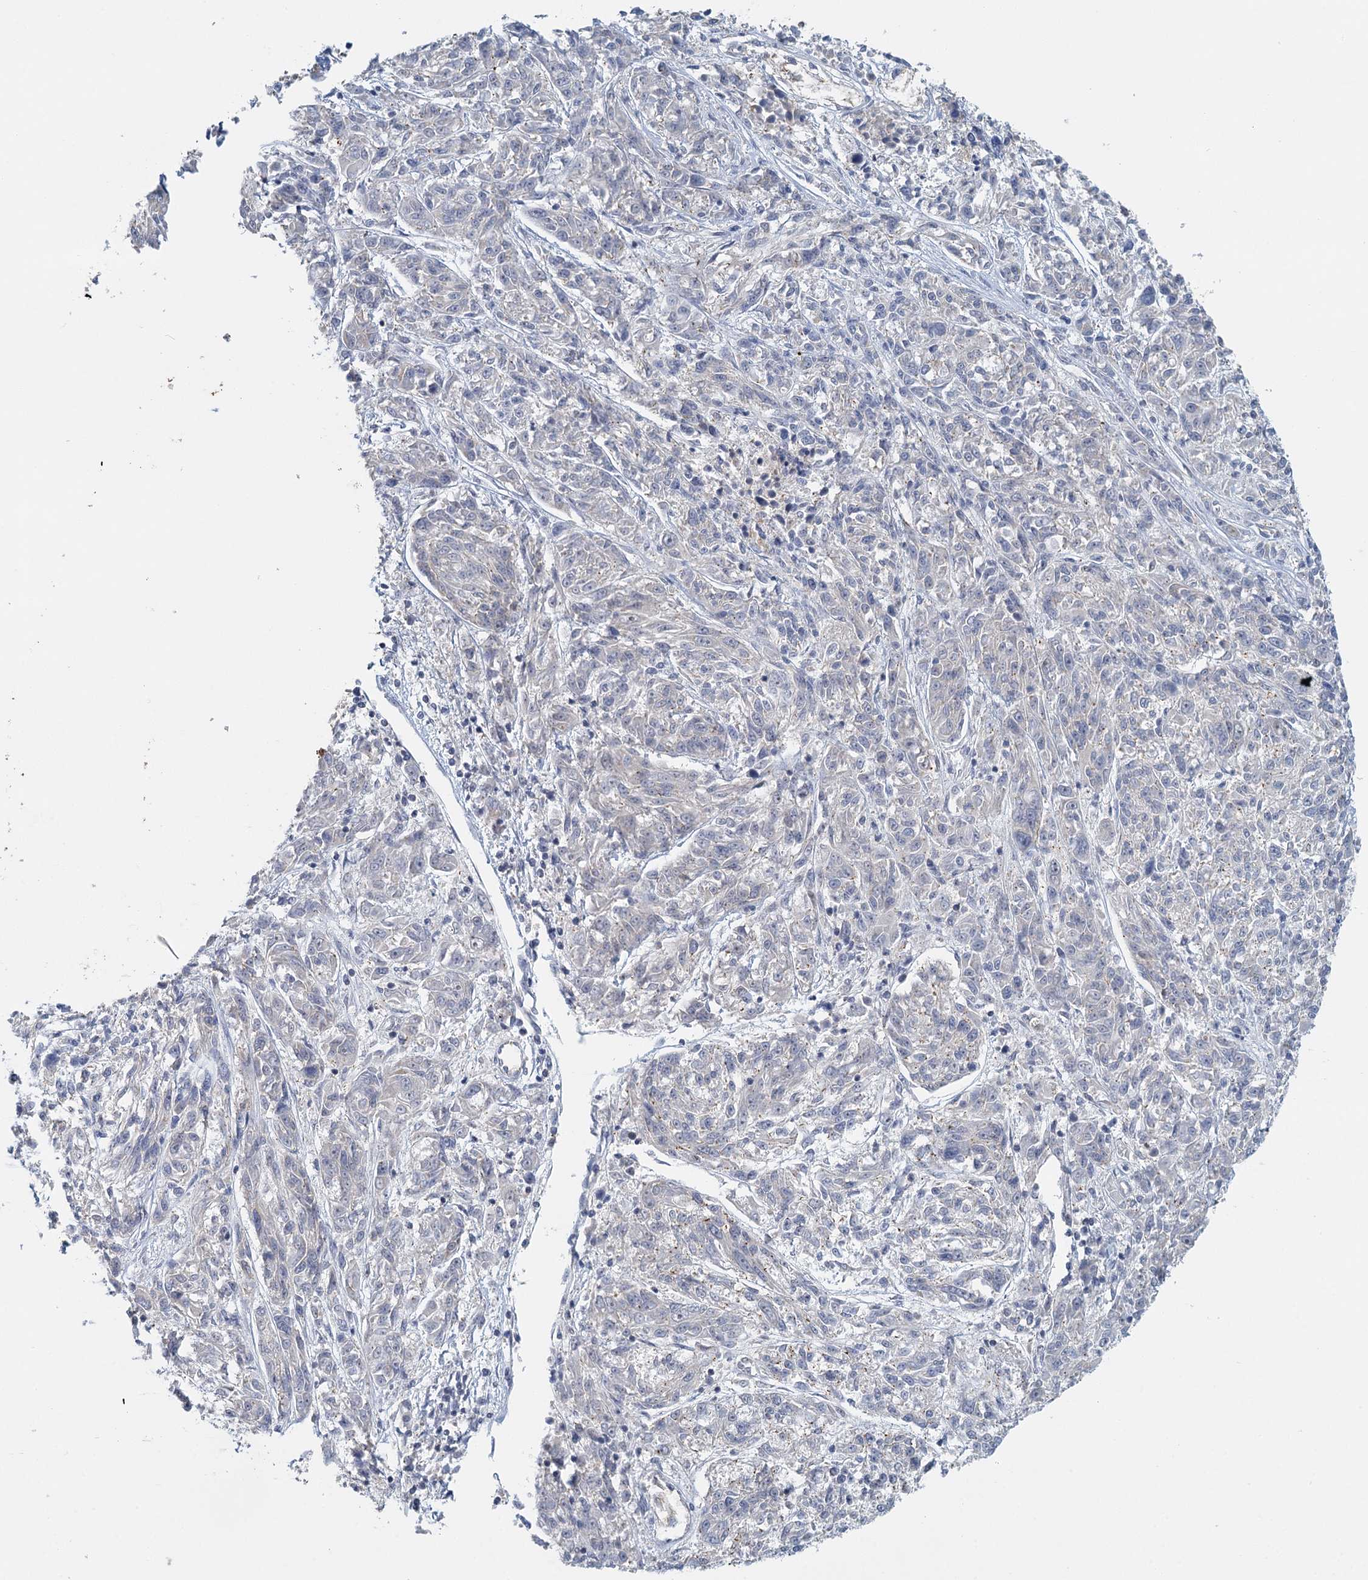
{"staining": {"intensity": "negative", "quantity": "none", "location": "none"}, "tissue": "melanoma", "cell_type": "Tumor cells", "image_type": "cancer", "snomed": [{"axis": "morphology", "description": "Malignant melanoma, NOS"}, {"axis": "topography", "description": "Skin"}], "caption": "Malignant melanoma stained for a protein using immunohistochemistry (IHC) displays no staining tumor cells.", "gene": "GPATCH11", "patient": {"sex": "male", "age": 53}}